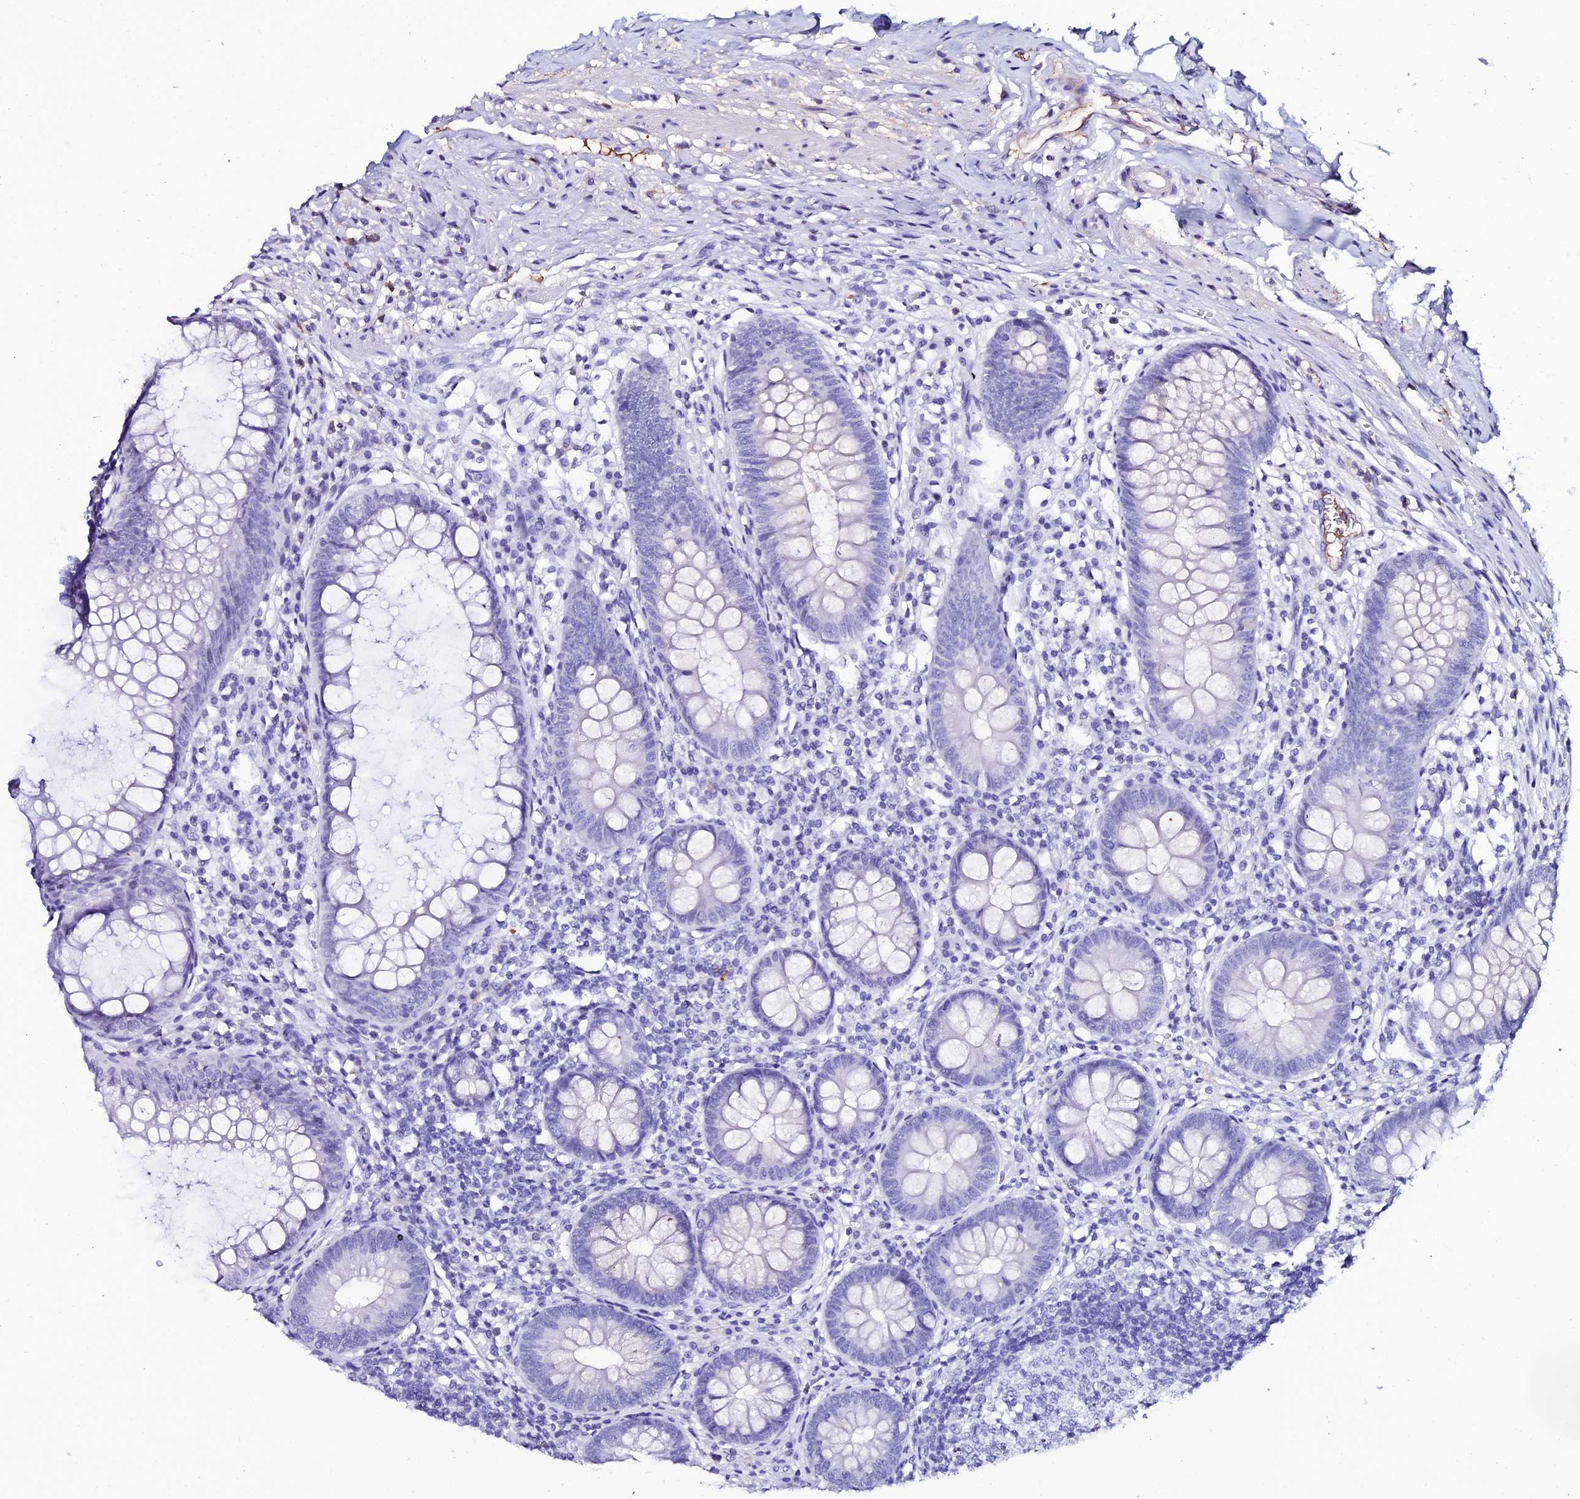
{"staining": {"intensity": "moderate", "quantity": "<25%", "location": "cytoplasmic/membranous"}, "tissue": "appendix", "cell_type": "Glandular cells", "image_type": "normal", "snomed": [{"axis": "morphology", "description": "Normal tissue, NOS"}, {"axis": "topography", "description": "Appendix"}], "caption": "Immunohistochemistry of unremarkable appendix displays low levels of moderate cytoplasmic/membranous staining in approximately <25% of glandular cells. The staining was performed using DAB (3,3'-diaminobenzidine) to visualize the protein expression in brown, while the nuclei were stained in blue with hematoxylin (Magnification: 20x).", "gene": "DEFB132", "patient": {"sex": "male", "age": 56}}